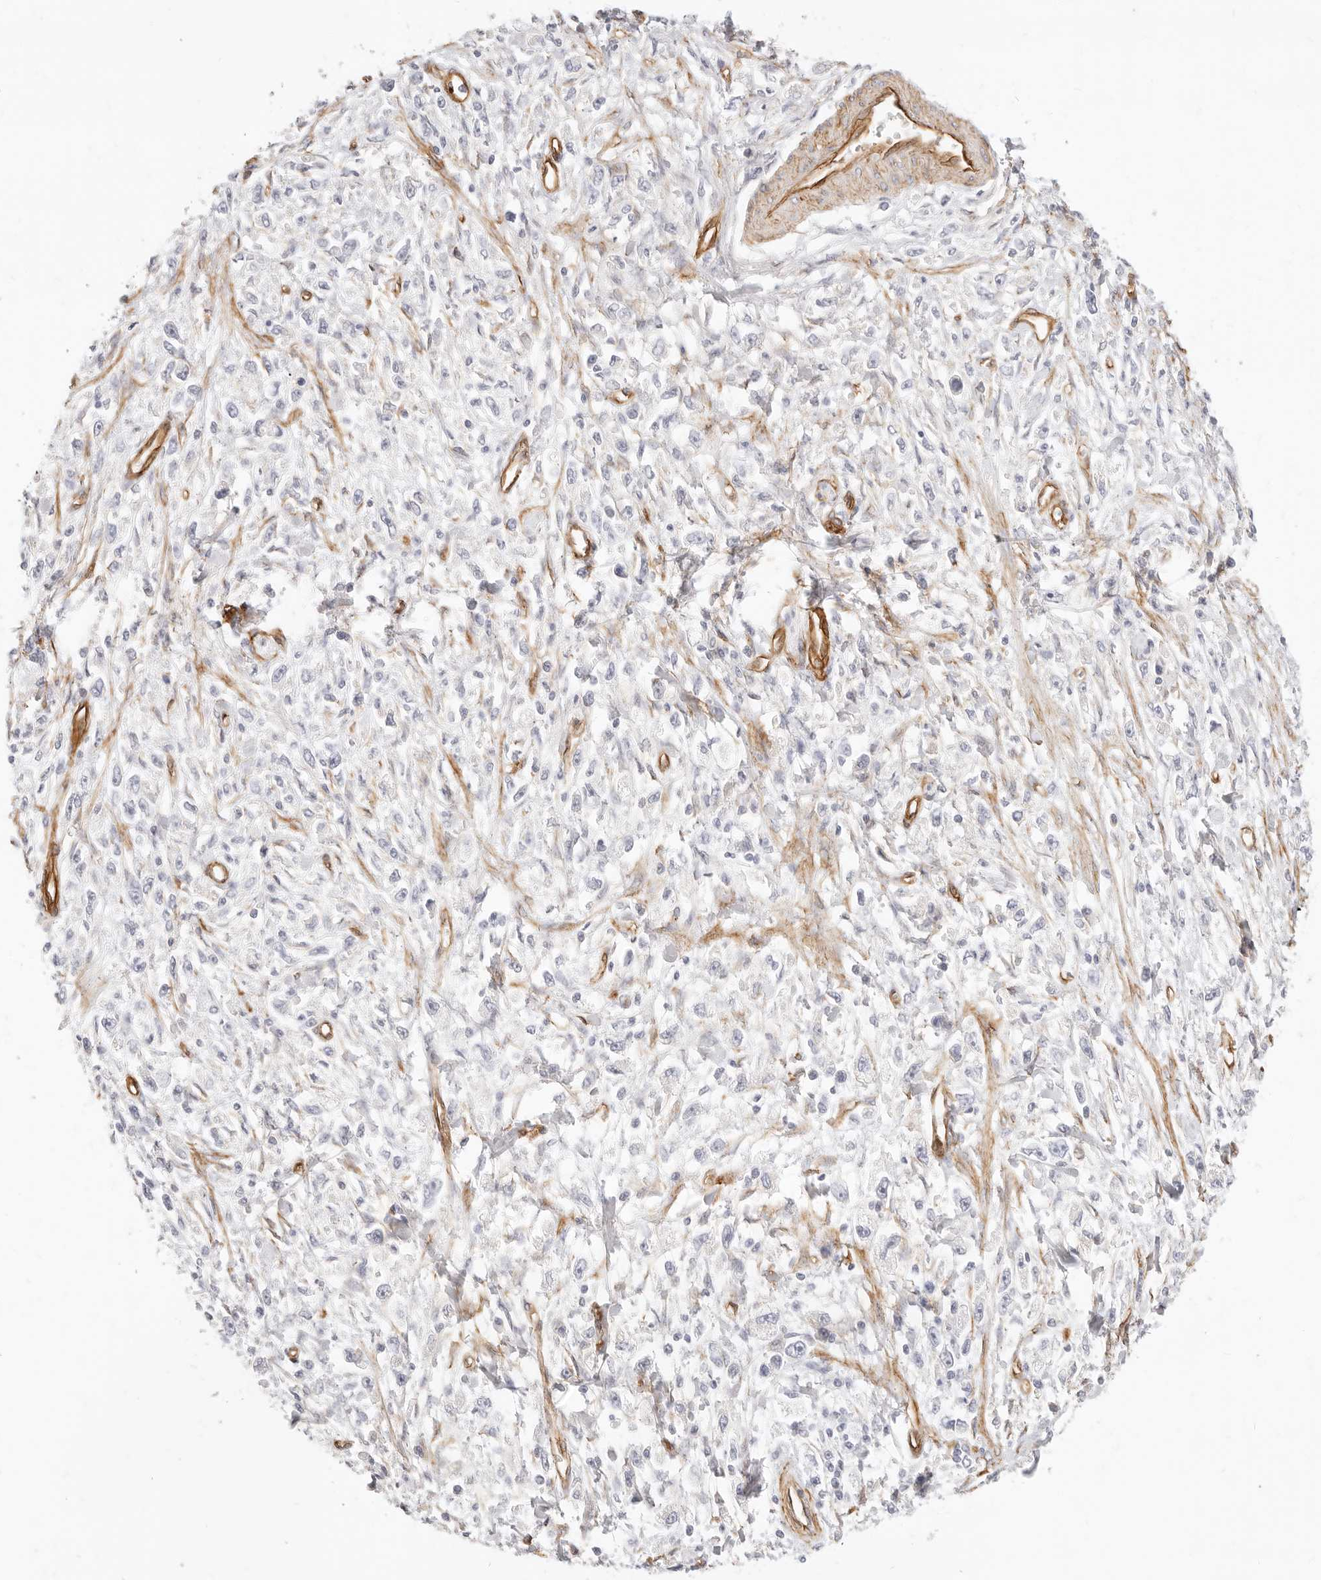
{"staining": {"intensity": "negative", "quantity": "none", "location": "none"}, "tissue": "stomach cancer", "cell_type": "Tumor cells", "image_type": "cancer", "snomed": [{"axis": "morphology", "description": "Adenocarcinoma, NOS"}, {"axis": "topography", "description": "Stomach"}], "caption": "Image shows no protein positivity in tumor cells of adenocarcinoma (stomach) tissue.", "gene": "NUS1", "patient": {"sex": "female", "age": 59}}